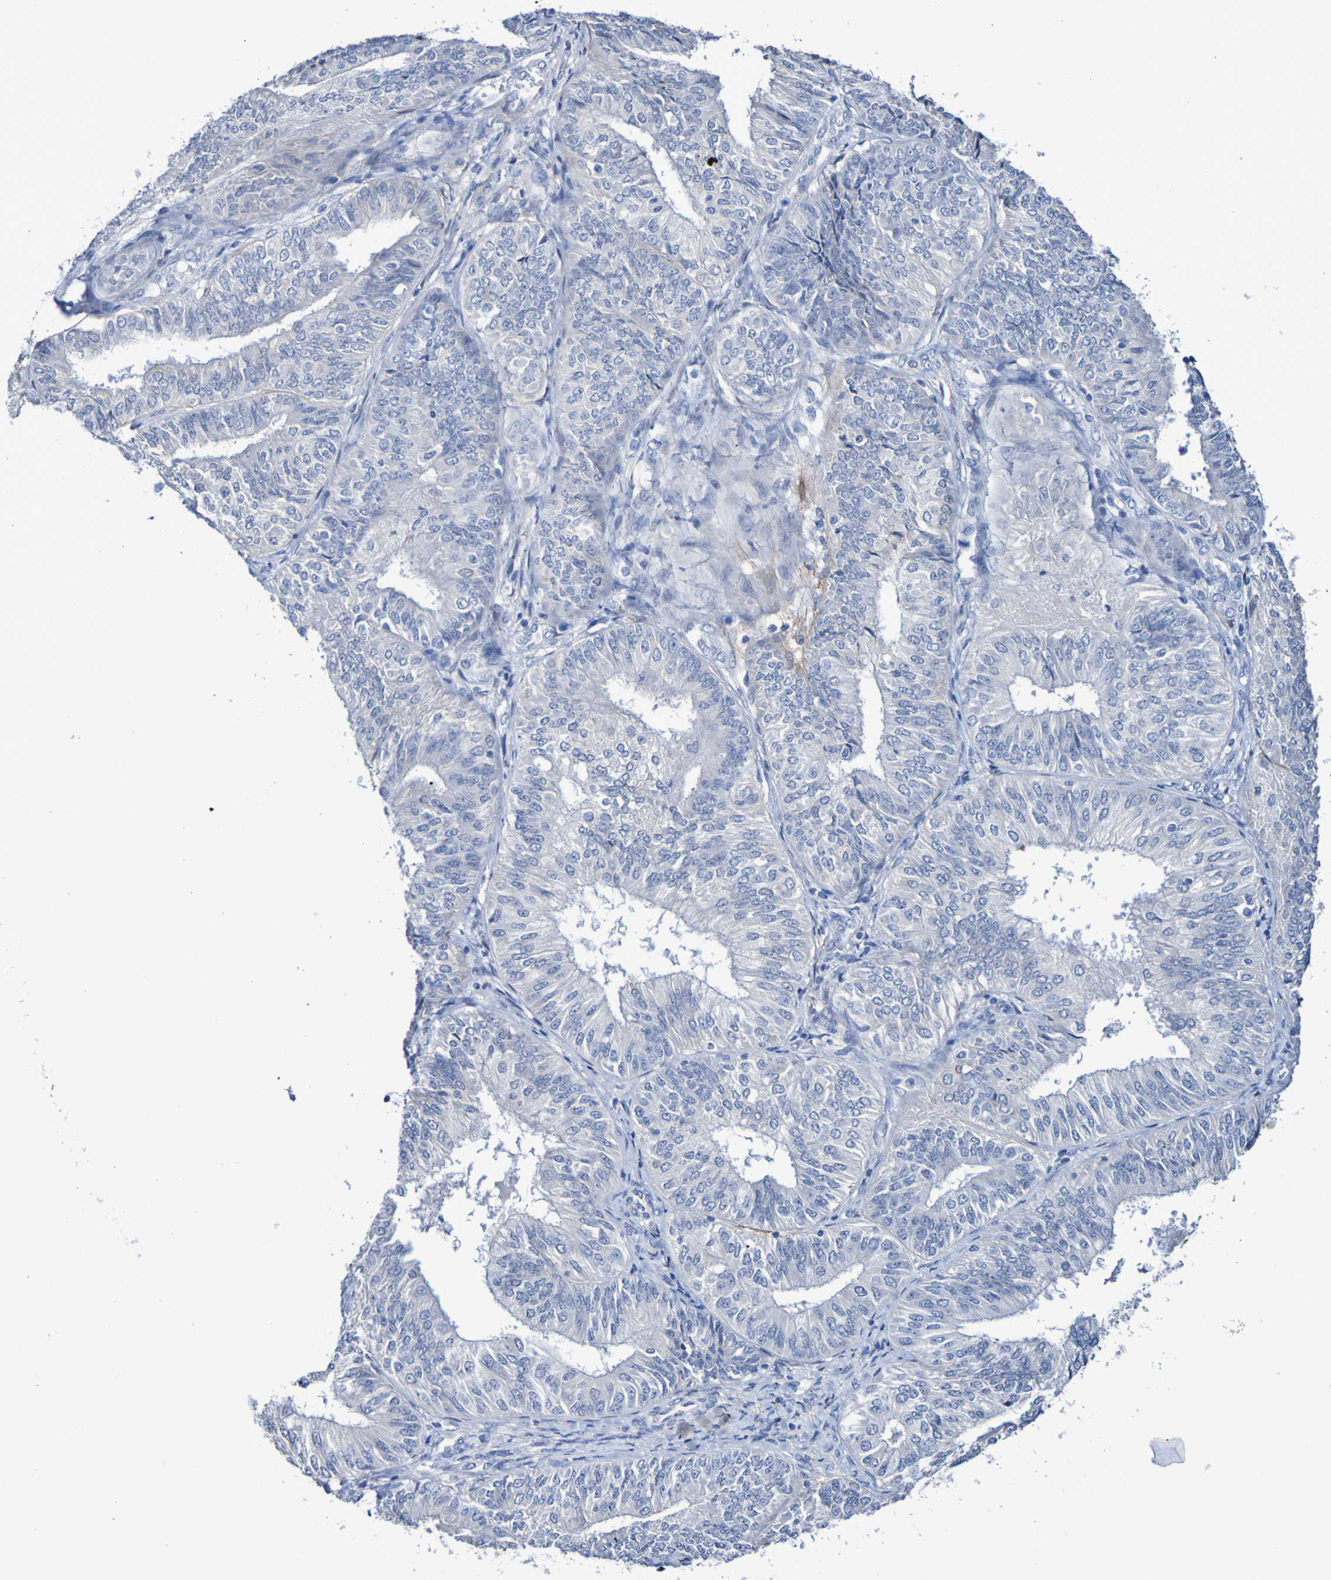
{"staining": {"intensity": "negative", "quantity": "none", "location": "none"}, "tissue": "endometrial cancer", "cell_type": "Tumor cells", "image_type": "cancer", "snomed": [{"axis": "morphology", "description": "Adenocarcinoma, NOS"}, {"axis": "topography", "description": "Endometrium"}], "caption": "DAB (3,3'-diaminobenzidine) immunohistochemical staining of endometrial cancer exhibits no significant staining in tumor cells. (DAB (3,3'-diaminobenzidine) immunohistochemistry (IHC), high magnification).", "gene": "SGCB", "patient": {"sex": "female", "age": 58}}